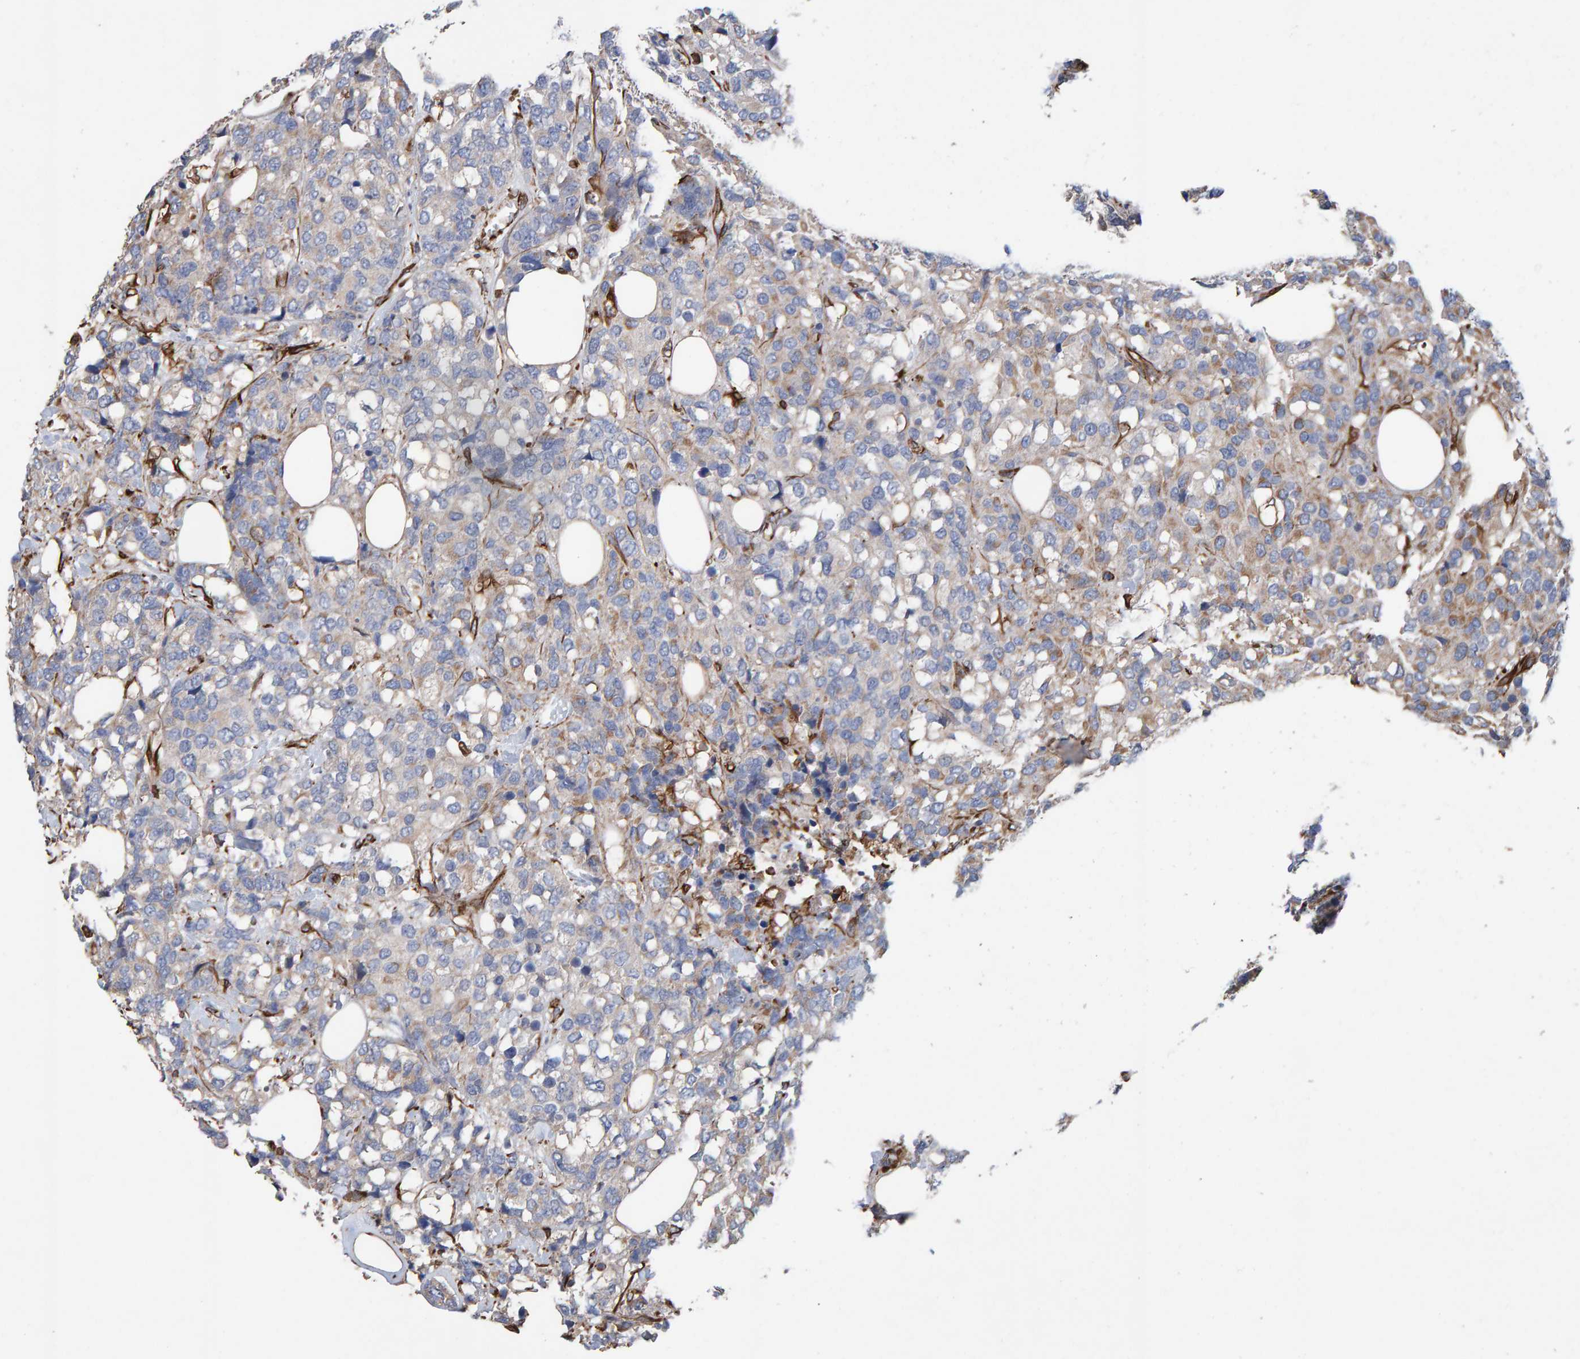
{"staining": {"intensity": "weak", "quantity": "<25%", "location": "cytoplasmic/membranous"}, "tissue": "breast cancer", "cell_type": "Tumor cells", "image_type": "cancer", "snomed": [{"axis": "morphology", "description": "Lobular carcinoma"}, {"axis": "topography", "description": "Breast"}], "caption": "IHC micrograph of neoplastic tissue: human breast cancer (lobular carcinoma) stained with DAB (3,3'-diaminobenzidine) demonstrates no significant protein expression in tumor cells.", "gene": "ZNF347", "patient": {"sex": "female", "age": 59}}